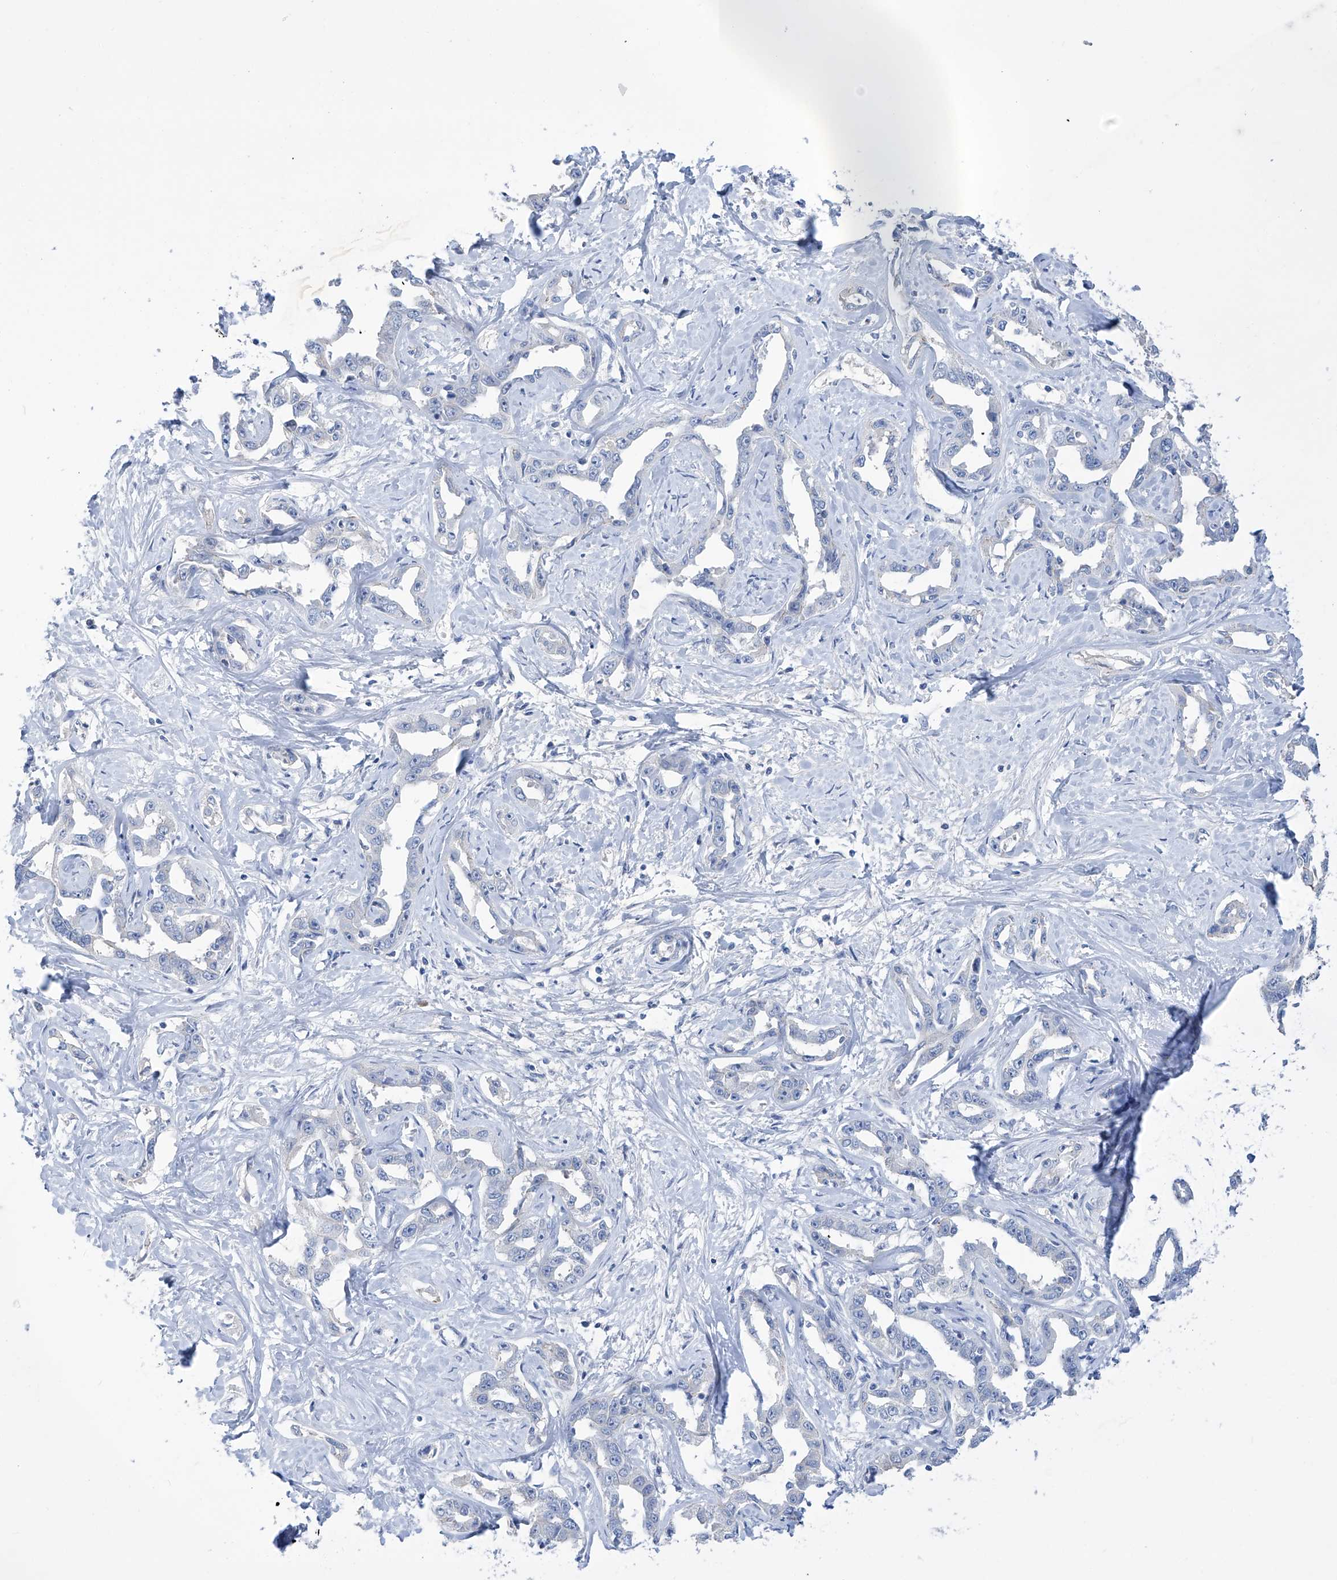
{"staining": {"intensity": "negative", "quantity": "none", "location": "none"}, "tissue": "liver cancer", "cell_type": "Tumor cells", "image_type": "cancer", "snomed": [{"axis": "morphology", "description": "Cholangiocarcinoma"}, {"axis": "topography", "description": "Liver"}], "caption": "The histopathology image demonstrates no significant expression in tumor cells of liver cancer (cholangiocarcinoma).", "gene": "PGM3", "patient": {"sex": "male", "age": 59}}